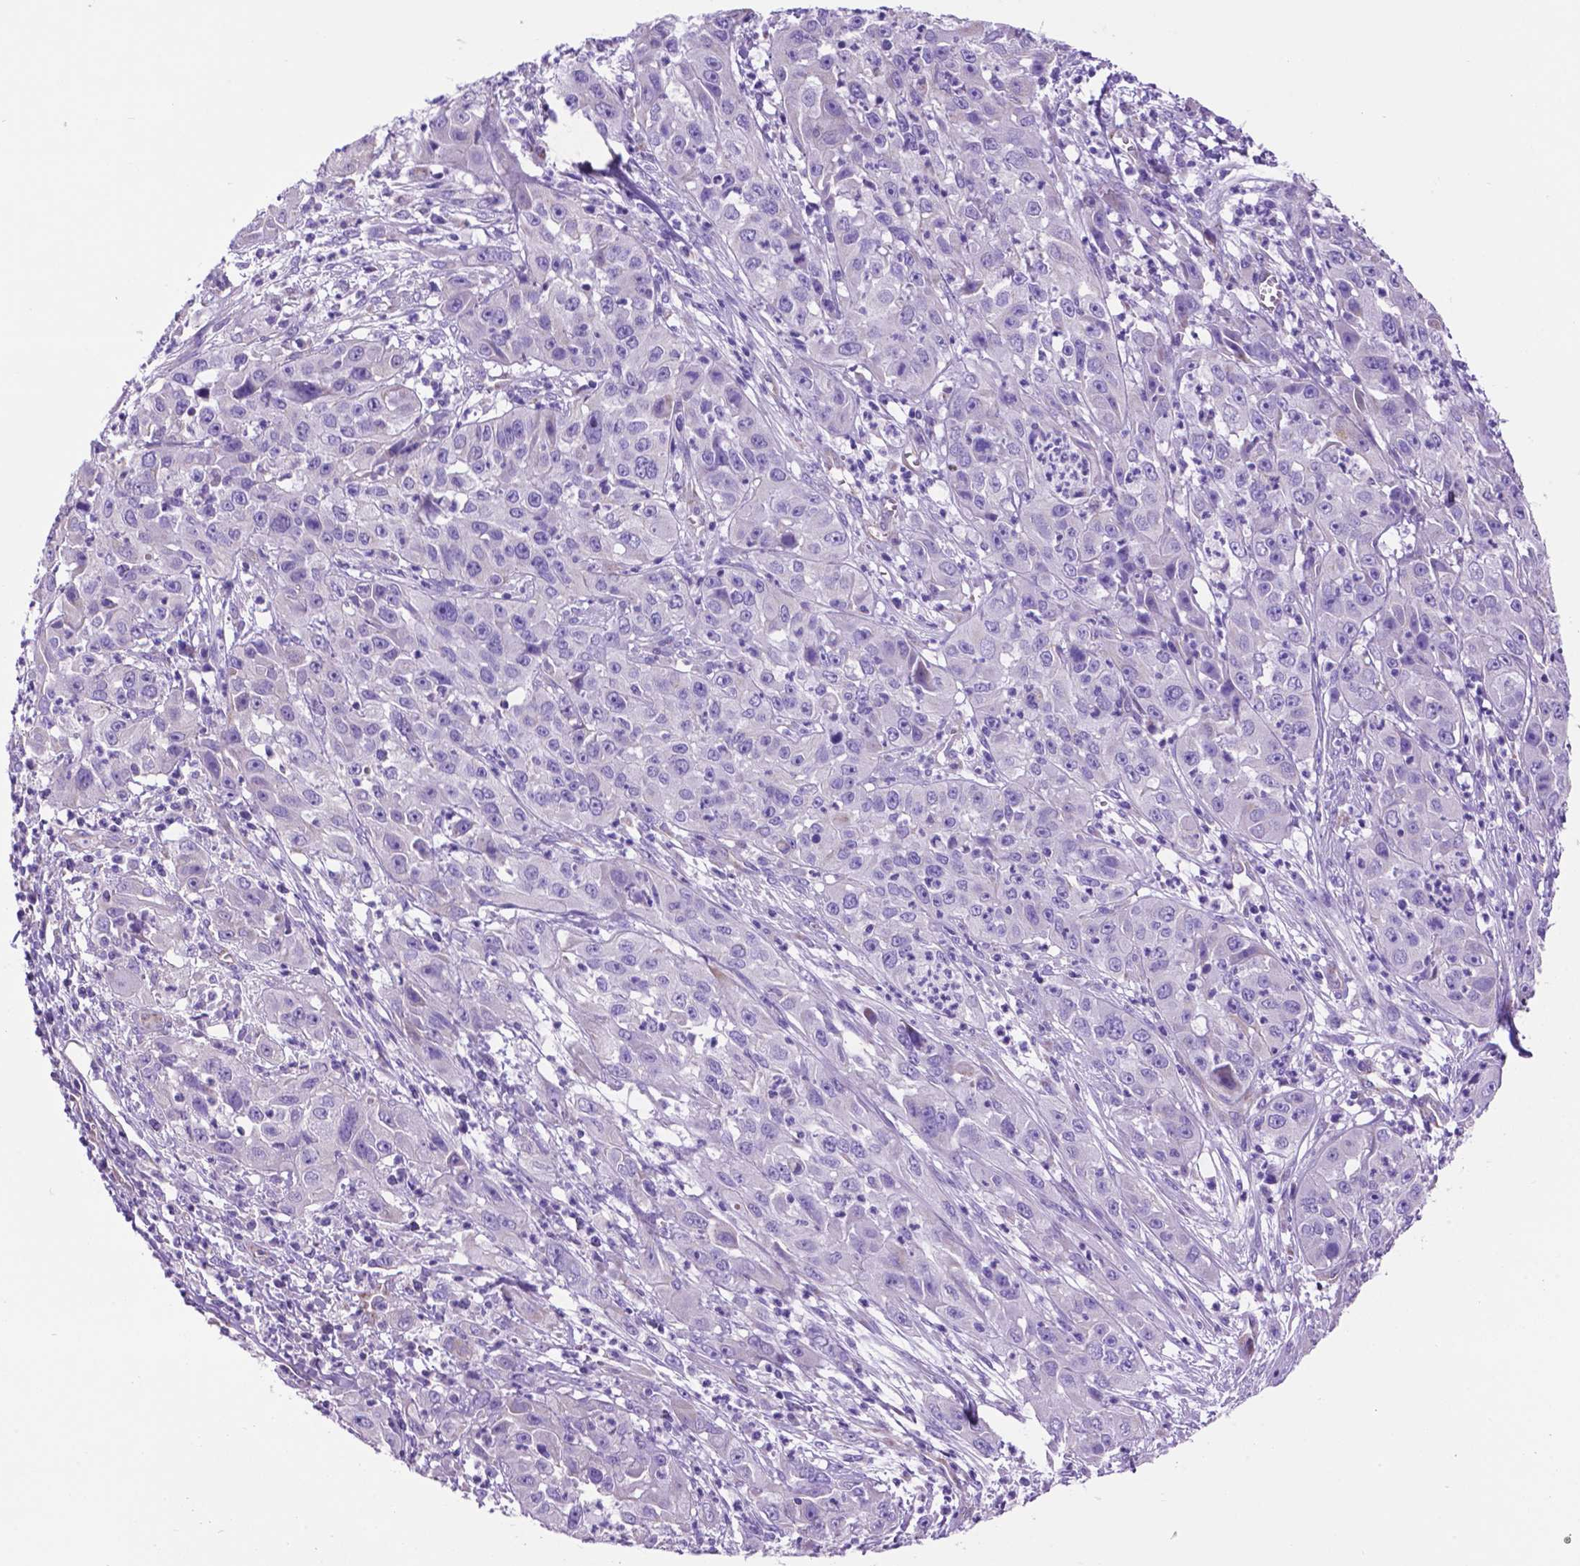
{"staining": {"intensity": "negative", "quantity": "none", "location": "none"}, "tissue": "cervical cancer", "cell_type": "Tumor cells", "image_type": "cancer", "snomed": [{"axis": "morphology", "description": "Squamous cell carcinoma, NOS"}, {"axis": "topography", "description": "Cervix"}], "caption": "A histopathology image of cervical squamous cell carcinoma stained for a protein reveals no brown staining in tumor cells.", "gene": "TMEM121B", "patient": {"sex": "female", "age": 32}}